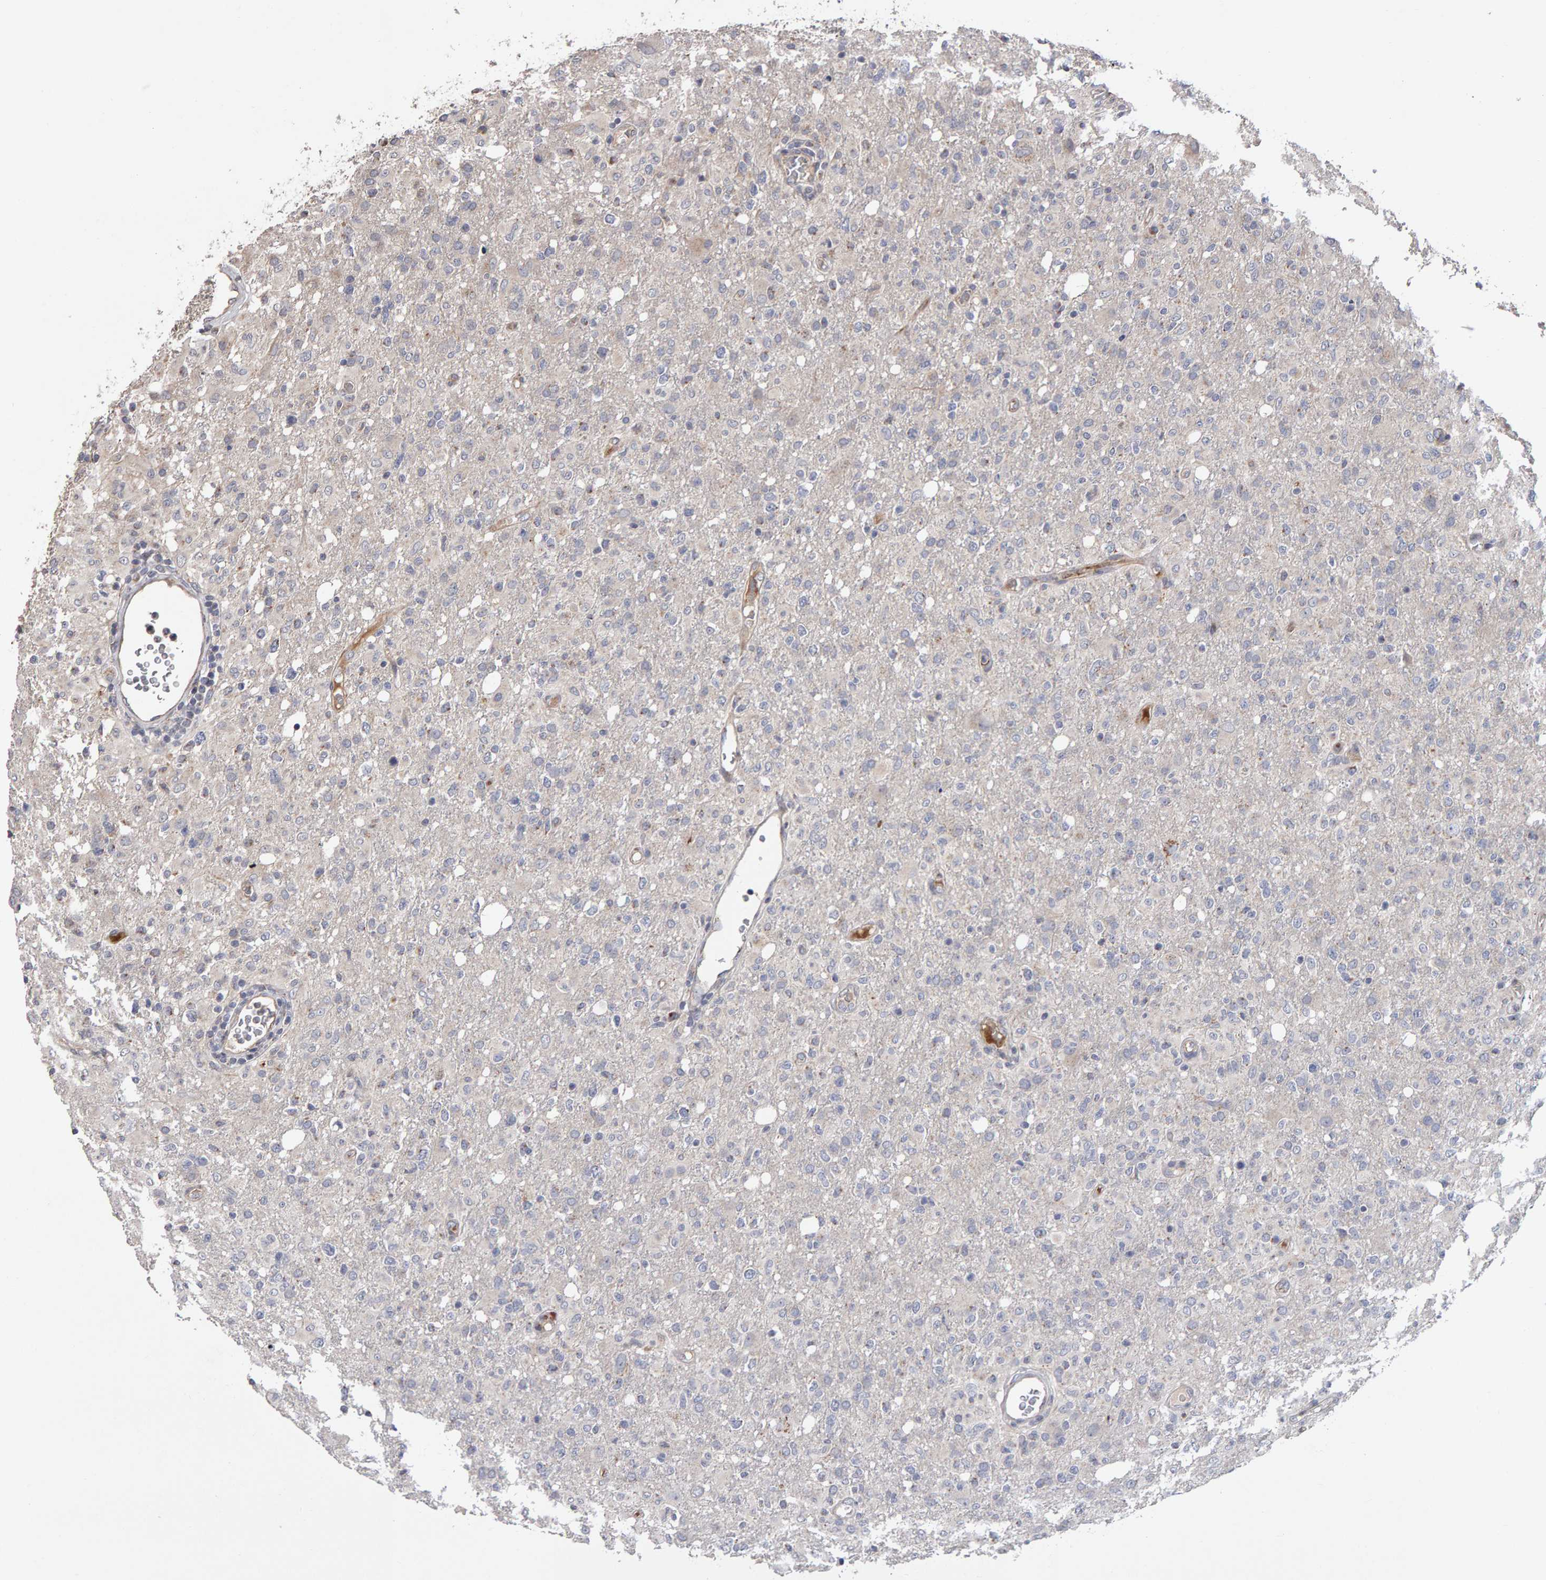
{"staining": {"intensity": "negative", "quantity": "none", "location": "none"}, "tissue": "glioma", "cell_type": "Tumor cells", "image_type": "cancer", "snomed": [{"axis": "morphology", "description": "Glioma, malignant, High grade"}, {"axis": "topography", "description": "Brain"}], "caption": "This is a image of immunohistochemistry staining of high-grade glioma (malignant), which shows no staining in tumor cells.", "gene": "CANT1", "patient": {"sex": "female", "age": 57}}